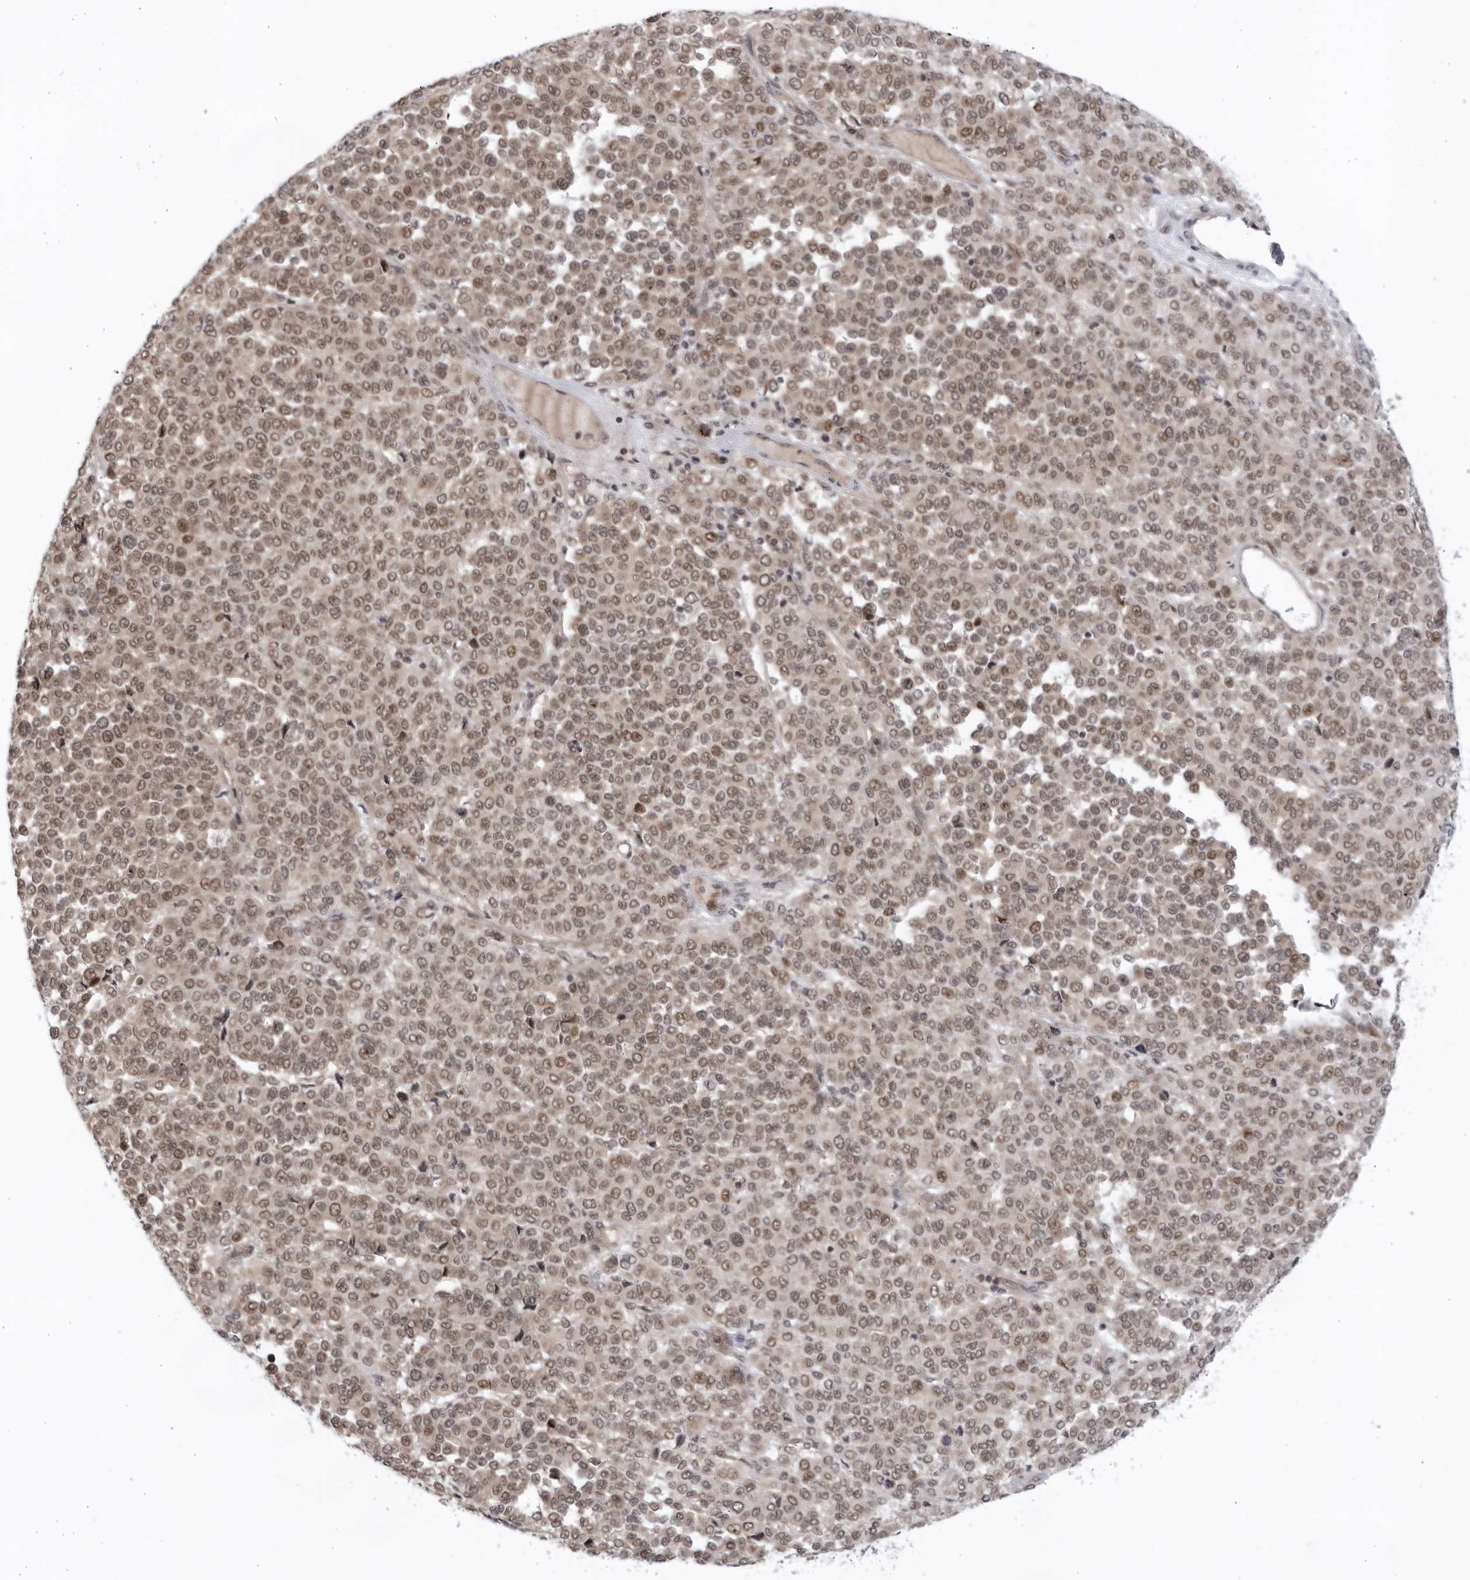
{"staining": {"intensity": "moderate", "quantity": ">75%", "location": "nuclear"}, "tissue": "melanoma", "cell_type": "Tumor cells", "image_type": "cancer", "snomed": [{"axis": "morphology", "description": "Malignant melanoma, Metastatic site"}, {"axis": "topography", "description": "Pancreas"}], "caption": "Melanoma stained for a protein (brown) displays moderate nuclear positive expression in approximately >75% of tumor cells.", "gene": "ITGB3BP", "patient": {"sex": "female", "age": 30}}